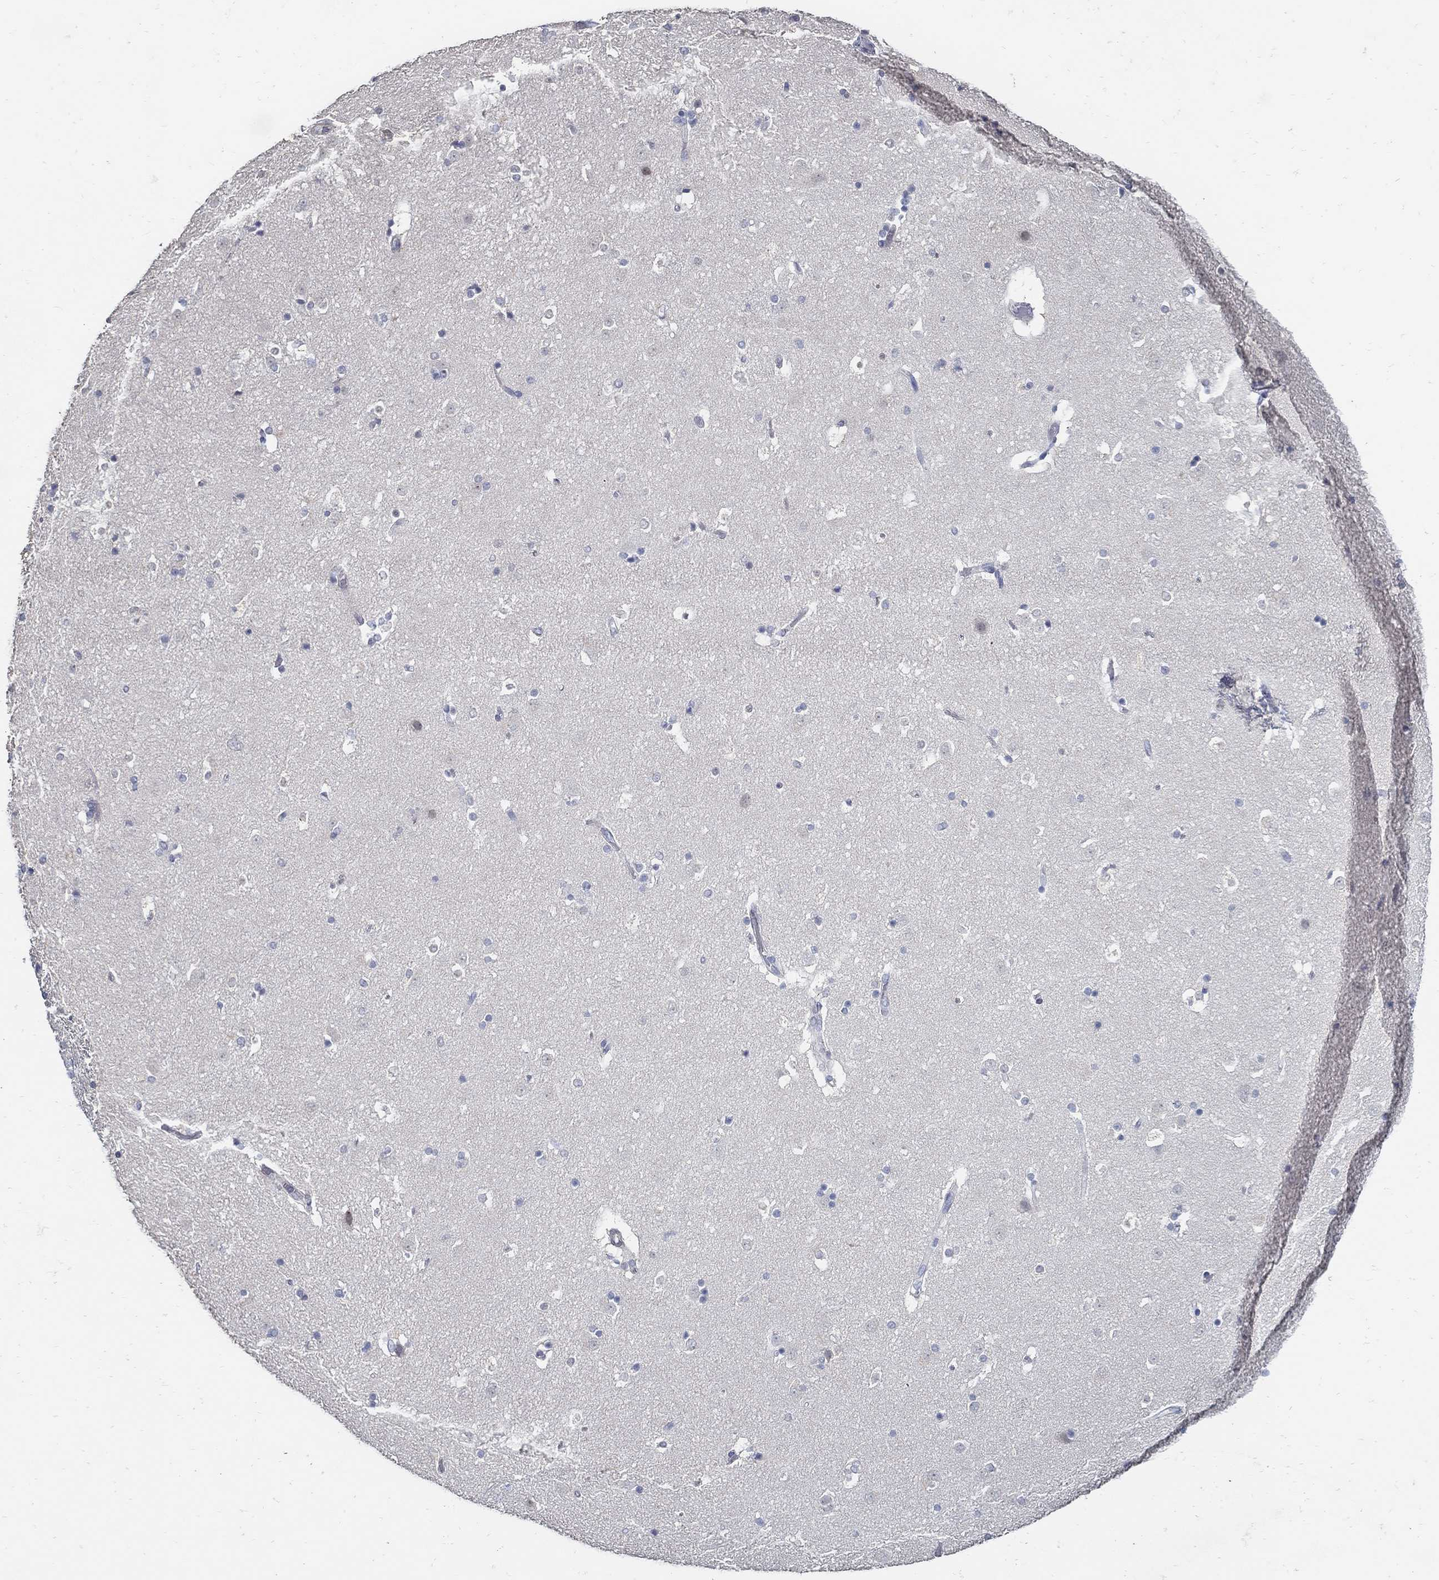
{"staining": {"intensity": "negative", "quantity": "none", "location": "none"}, "tissue": "caudate", "cell_type": "Glial cells", "image_type": "normal", "snomed": [{"axis": "morphology", "description": "Normal tissue, NOS"}, {"axis": "topography", "description": "Lateral ventricle wall"}], "caption": "An image of caudate stained for a protein shows no brown staining in glial cells. (DAB IHC with hematoxylin counter stain).", "gene": "USP29", "patient": {"sex": "male", "age": 51}}